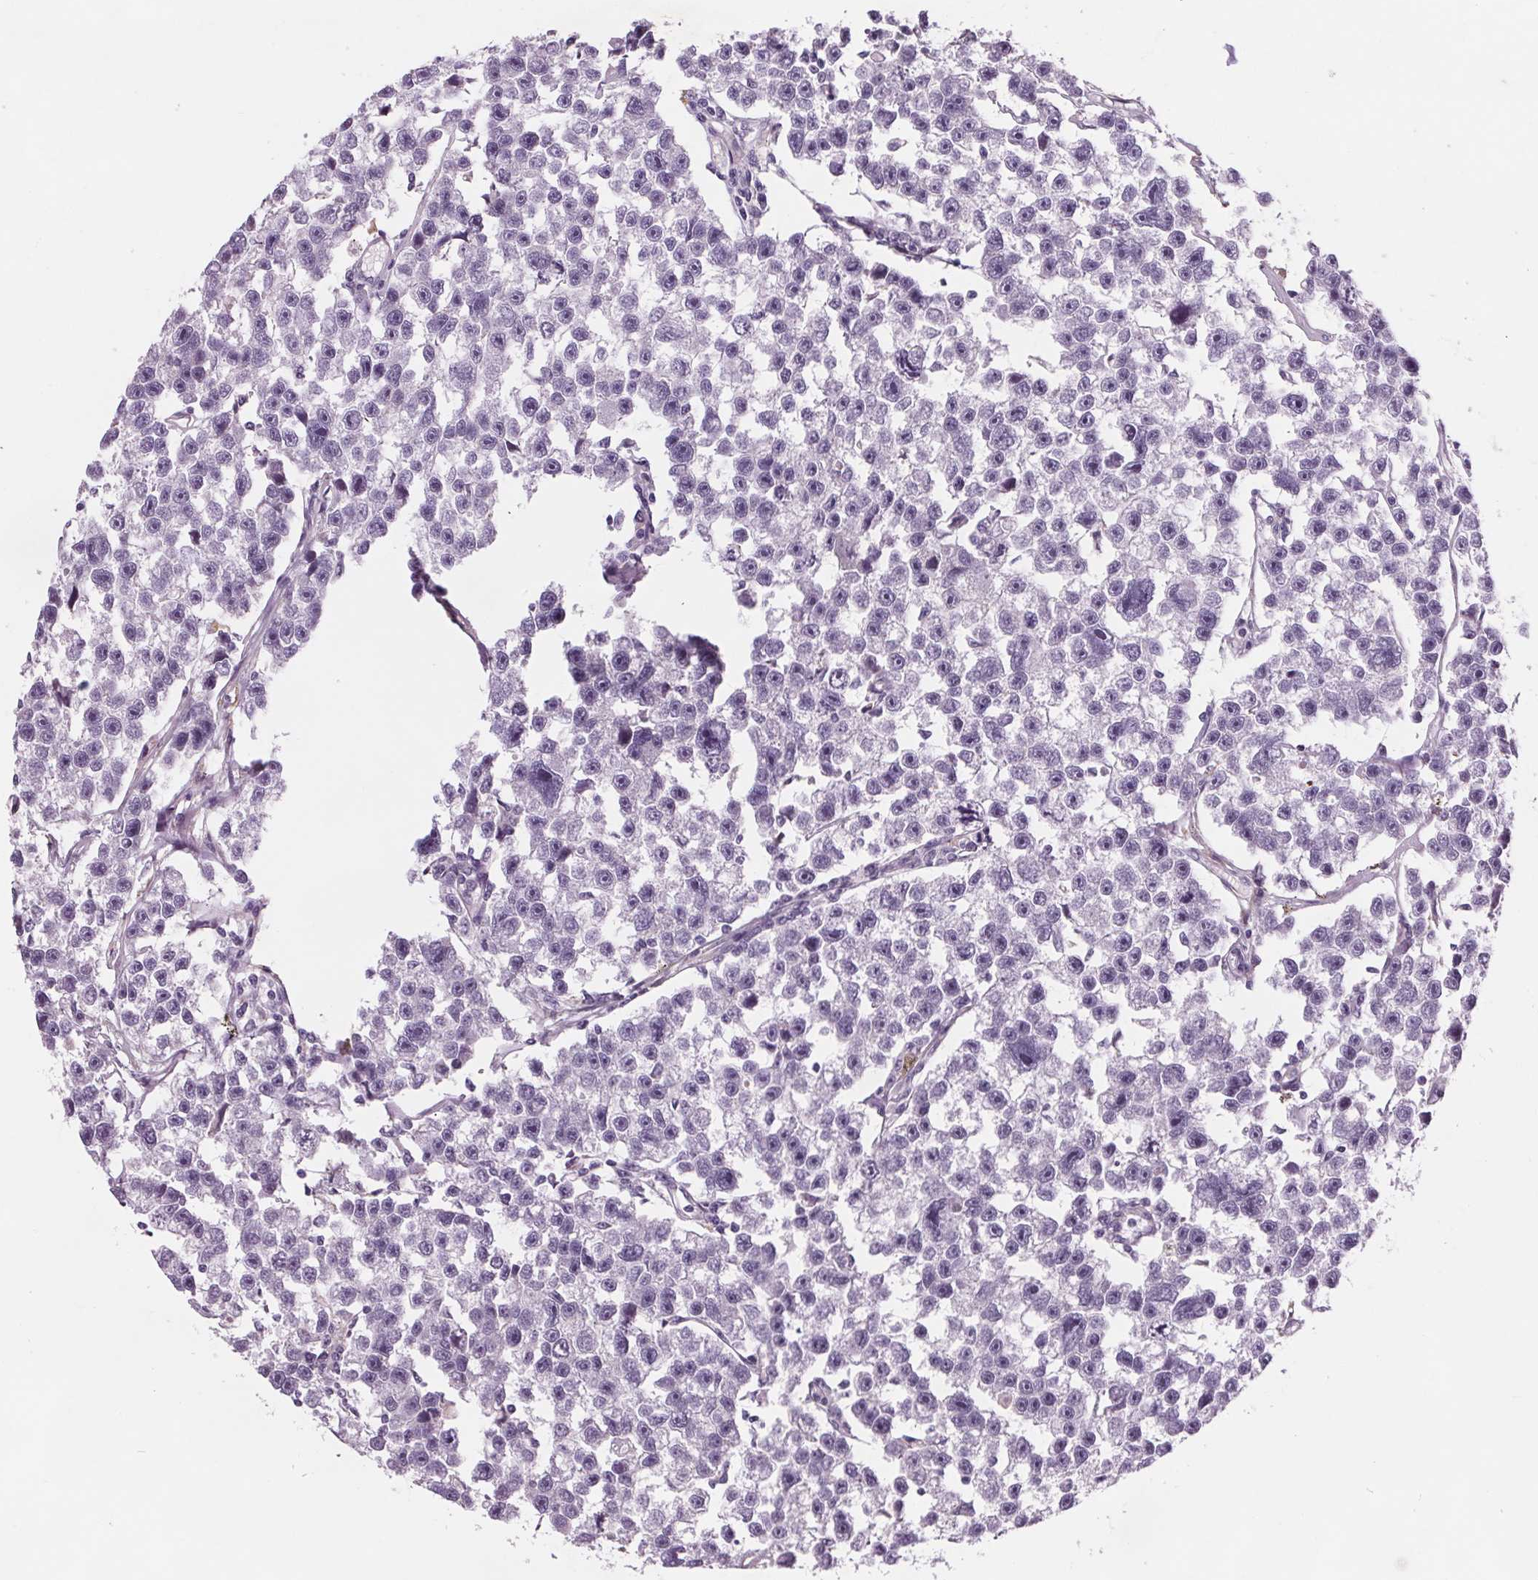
{"staining": {"intensity": "negative", "quantity": "none", "location": "none"}, "tissue": "testis cancer", "cell_type": "Tumor cells", "image_type": "cancer", "snomed": [{"axis": "morphology", "description": "Seminoma, NOS"}, {"axis": "topography", "description": "Testis"}], "caption": "Testis cancer (seminoma) was stained to show a protein in brown. There is no significant positivity in tumor cells. (DAB immunohistochemistry visualized using brightfield microscopy, high magnification).", "gene": "SAMD5", "patient": {"sex": "male", "age": 26}}